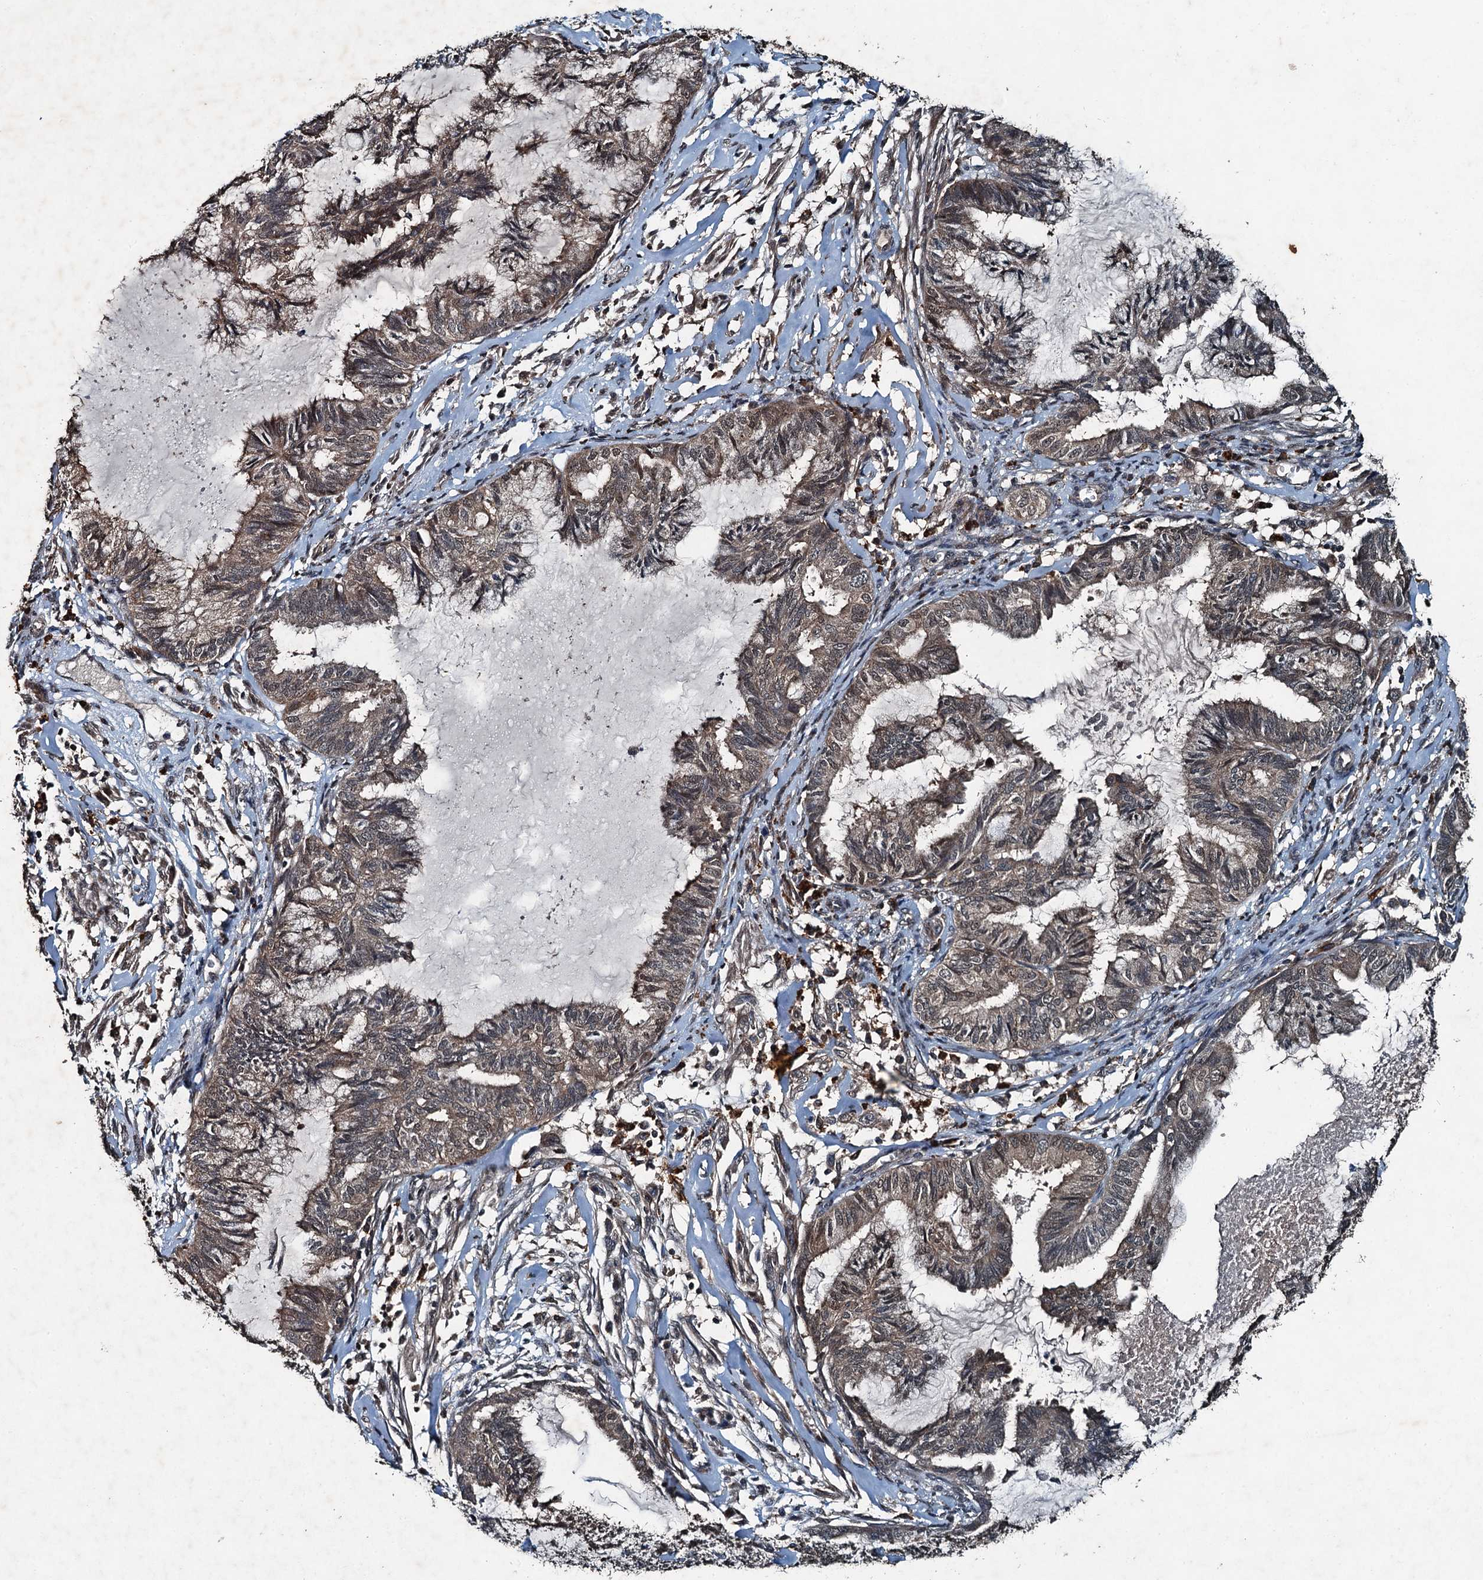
{"staining": {"intensity": "weak", "quantity": "25%-75%", "location": "cytoplasmic/membranous,nuclear"}, "tissue": "endometrial cancer", "cell_type": "Tumor cells", "image_type": "cancer", "snomed": [{"axis": "morphology", "description": "Adenocarcinoma, NOS"}, {"axis": "topography", "description": "Endometrium"}], "caption": "An image showing weak cytoplasmic/membranous and nuclear positivity in about 25%-75% of tumor cells in adenocarcinoma (endometrial), as visualized by brown immunohistochemical staining.", "gene": "TCTN1", "patient": {"sex": "female", "age": 86}}